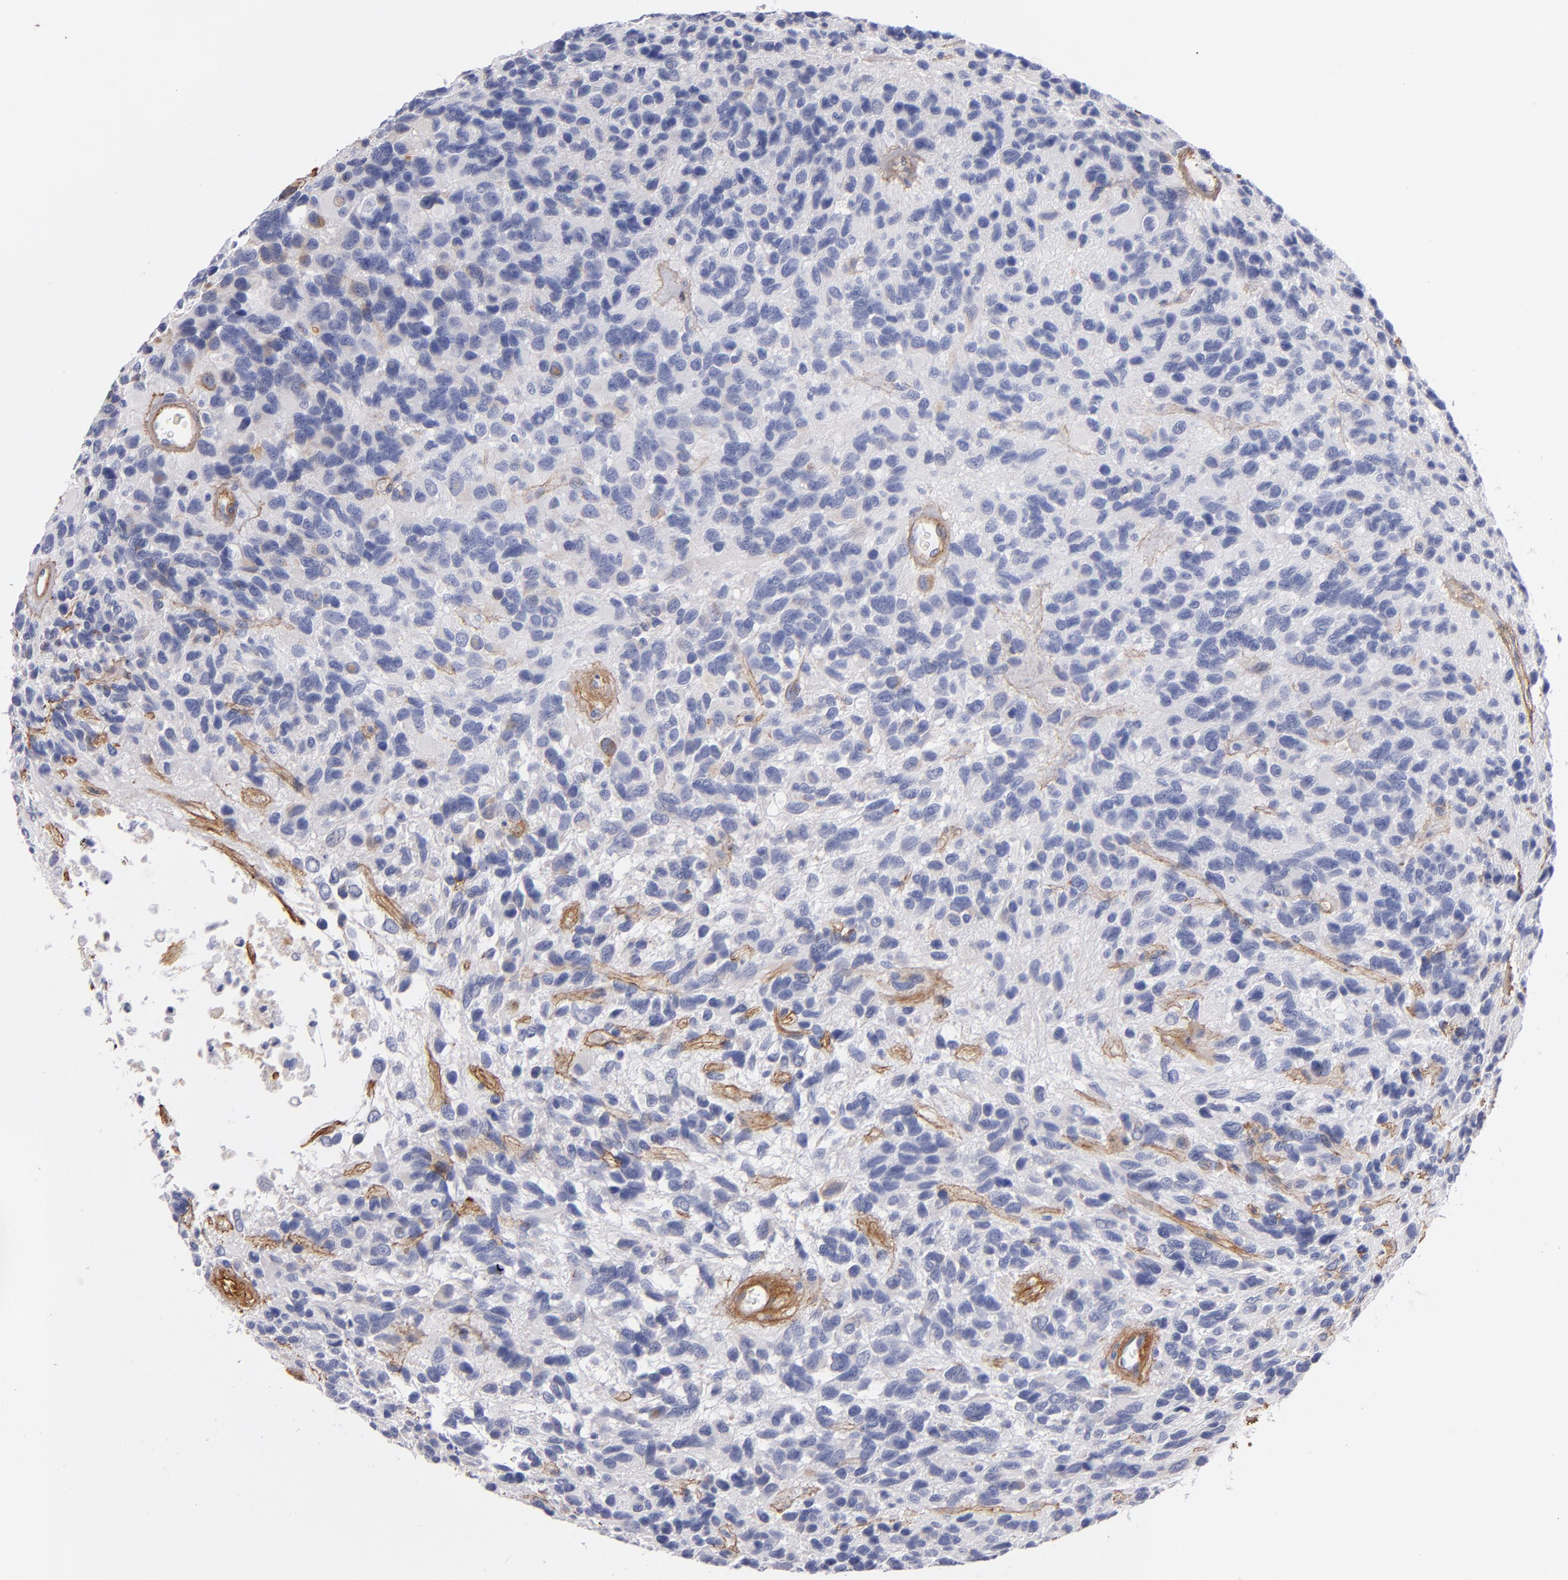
{"staining": {"intensity": "negative", "quantity": "none", "location": "none"}, "tissue": "glioma", "cell_type": "Tumor cells", "image_type": "cancer", "snomed": [{"axis": "morphology", "description": "Glioma, malignant, High grade"}, {"axis": "topography", "description": "Brain"}], "caption": "Glioma was stained to show a protein in brown. There is no significant positivity in tumor cells. (Immunohistochemistry (ihc), brightfield microscopy, high magnification).", "gene": "LAMC1", "patient": {"sex": "male", "age": 77}}